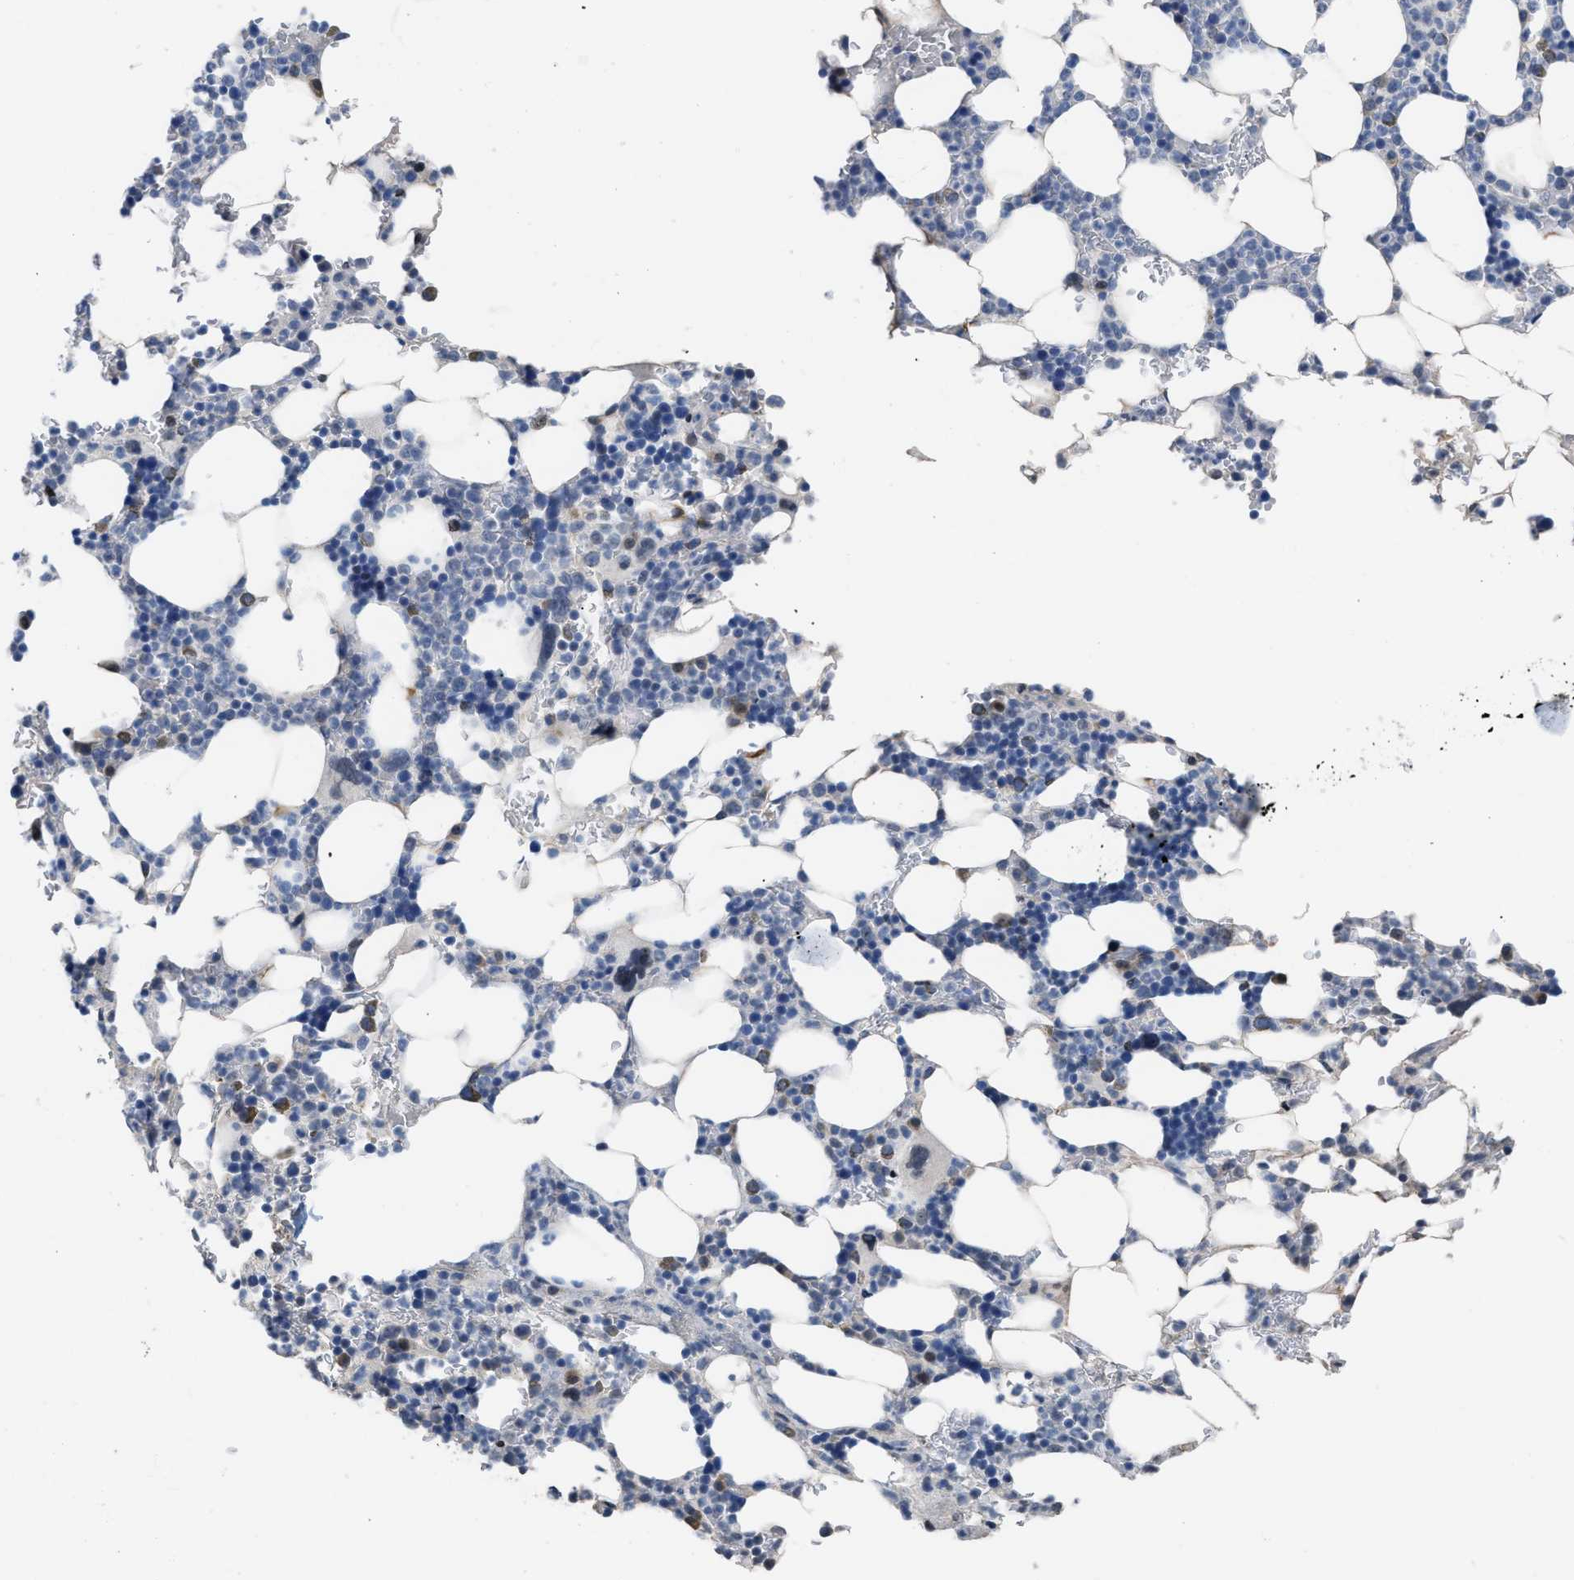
{"staining": {"intensity": "moderate", "quantity": "<25%", "location": "cytoplasmic/membranous,nuclear"}, "tissue": "bone marrow", "cell_type": "Hematopoietic cells", "image_type": "normal", "snomed": [{"axis": "morphology", "description": "Normal tissue, NOS"}, {"axis": "topography", "description": "Bone marrow"}], "caption": "The photomicrograph exhibits staining of normal bone marrow, revealing moderate cytoplasmic/membranous,nuclear protein expression (brown color) within hematopoietic cells. (Stains: DAB in brown, nuclei in blue, Microscopy: brightfield microscopy at high magnification).", "gene": "SETDB1", "patient": {"sex": "female", "age": 81}}